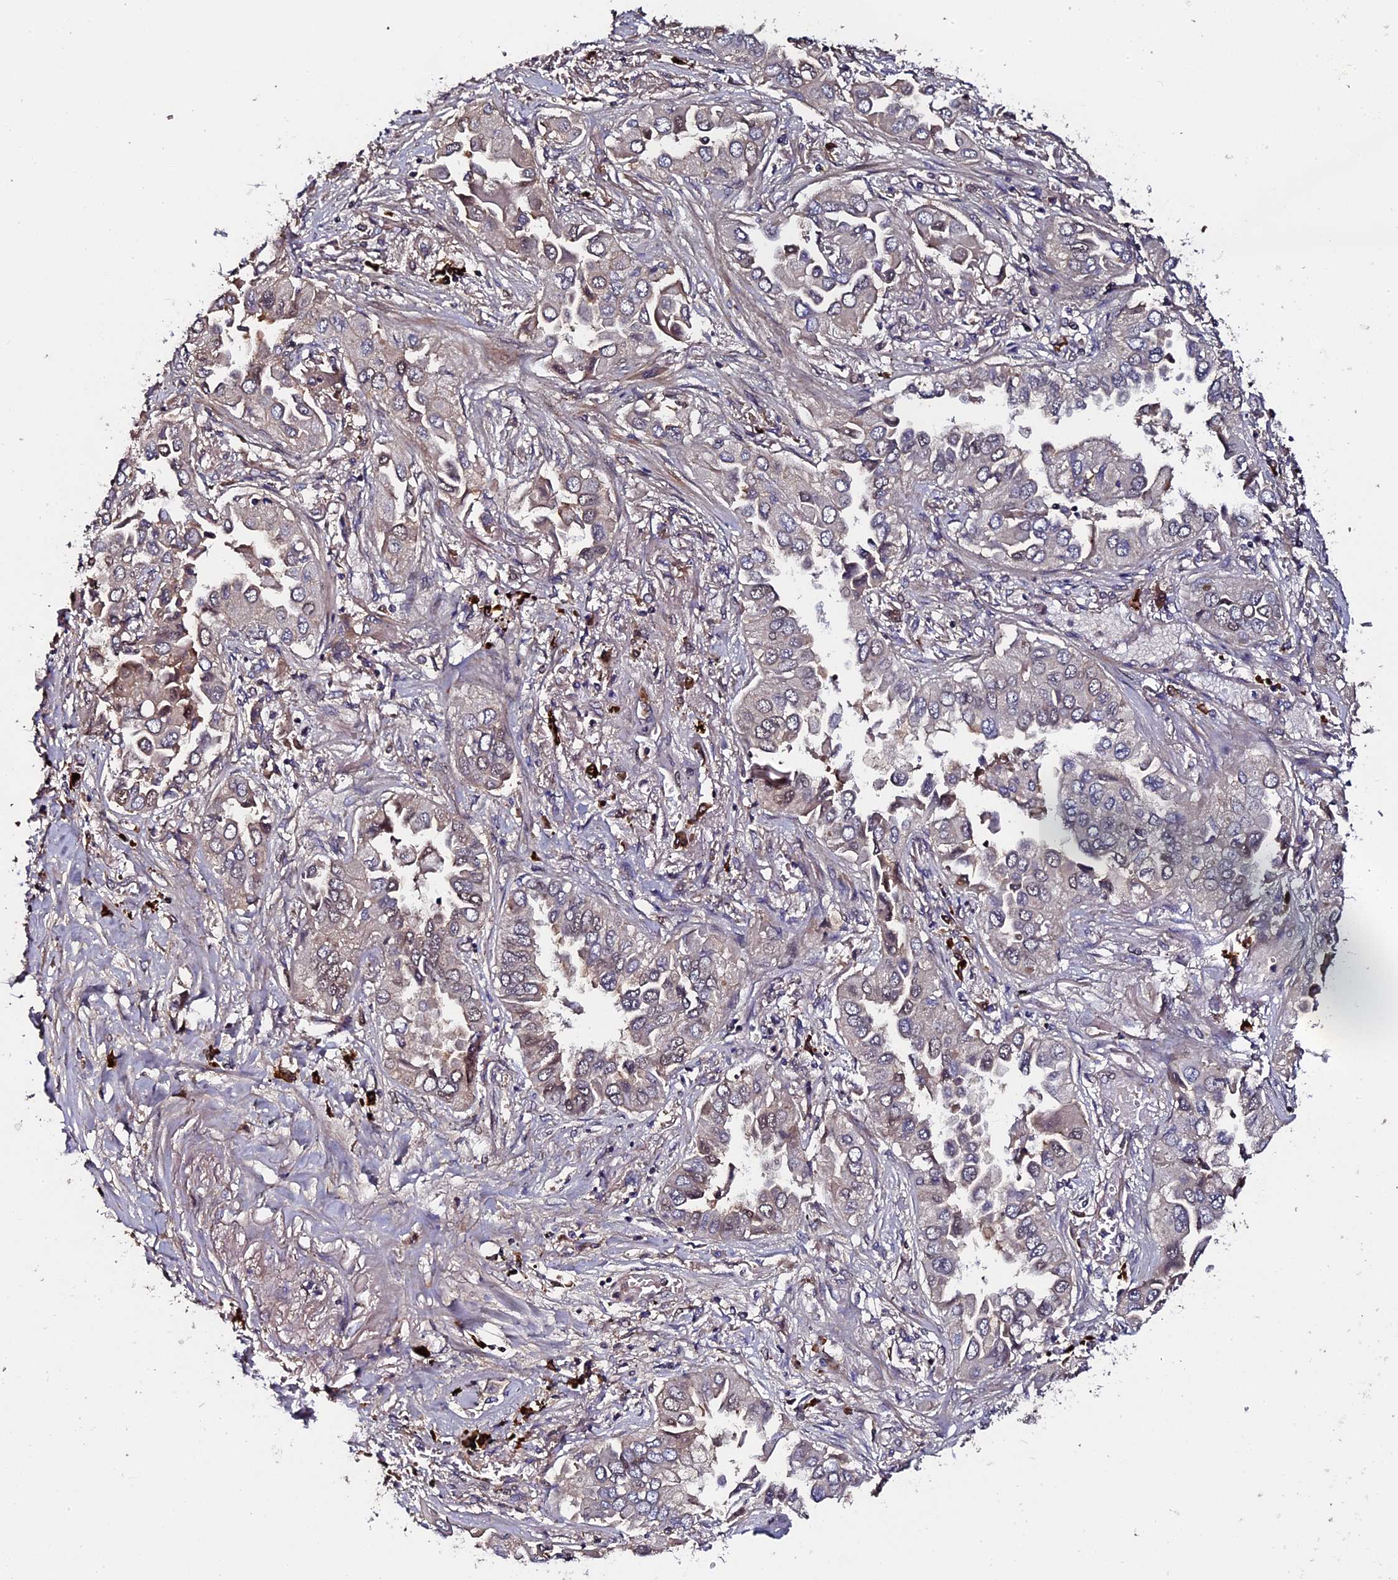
{"staining": {"intensity": "moderate", "quantity": "<25%", "location": "cytoplasmic/membranous"}, "tissue": "lung cancer", "cell_type": "Tumor cells", "image_type": "cancer", "snomed": [{"axis": "morphology", "description": "Adenocarcinoma, NOS"}, {"axis": "topography", "description": "Lung"}], "caption": "This histopathology image shows immunohistochemistry staining of adenocarcinoma (lung), with low moderate cytoplasmic/membranous expression in about <25% of tumor cells.", "gene": "LYG2", "patient": {"sex": "female", "age": 76}}